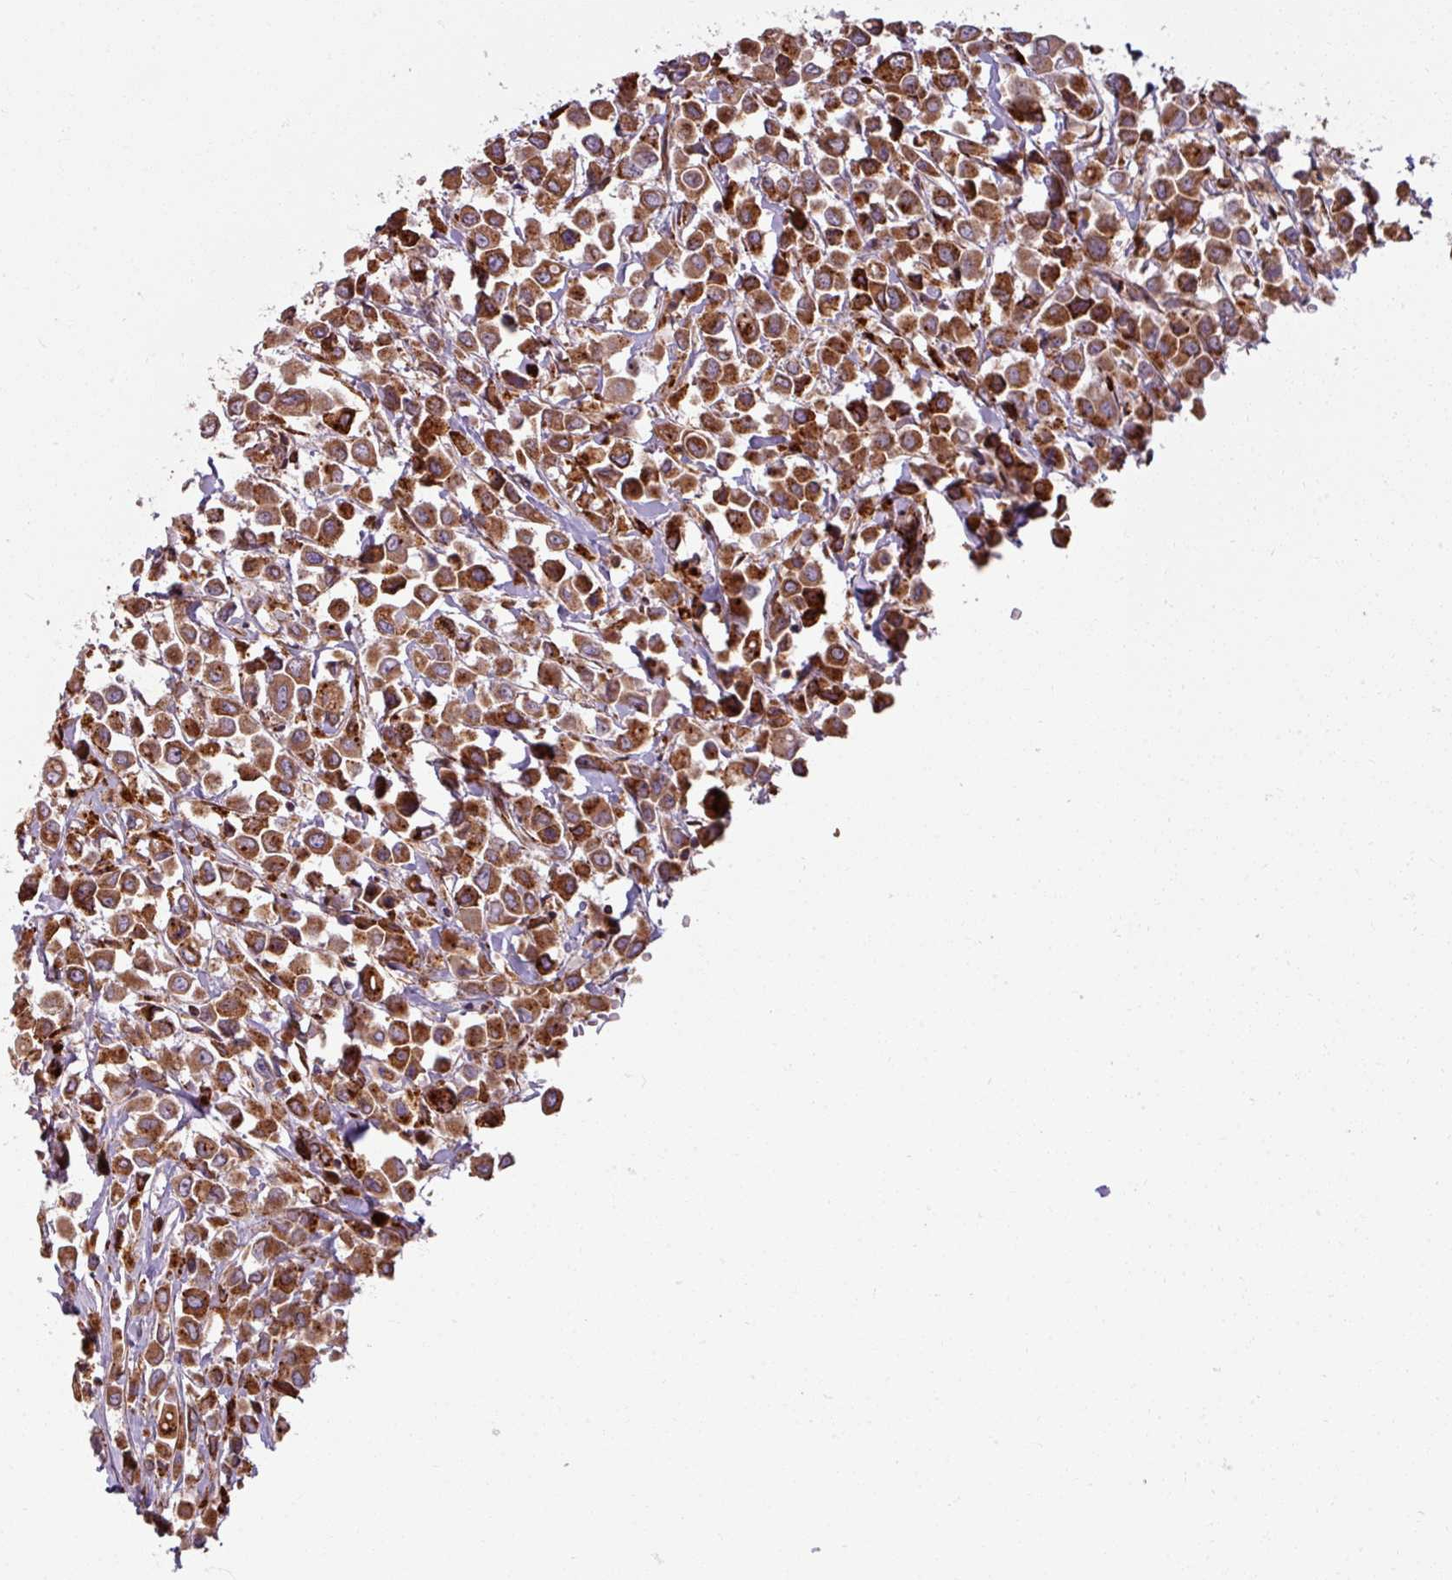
{"staining": {"intensity": "strong", "quantity": ">75%", "location": "cytoplasmic/membranous"}, "tissue": "breast cancer", "cell_type": "Tumor cells", "image_type": "cancer", "snomed": [{"axis": "morphology", "description": "Duct carcinoma"}, {"axis": "topography", "description": "Breast"}], "caption": "Breast cancer stained for a protein (brown) displays strong cytoplasmic/membranous positive positivity in about >75% of tumor cells.", "gene": "MAGT1", "patient": {"sex": "female", "age": 61}}